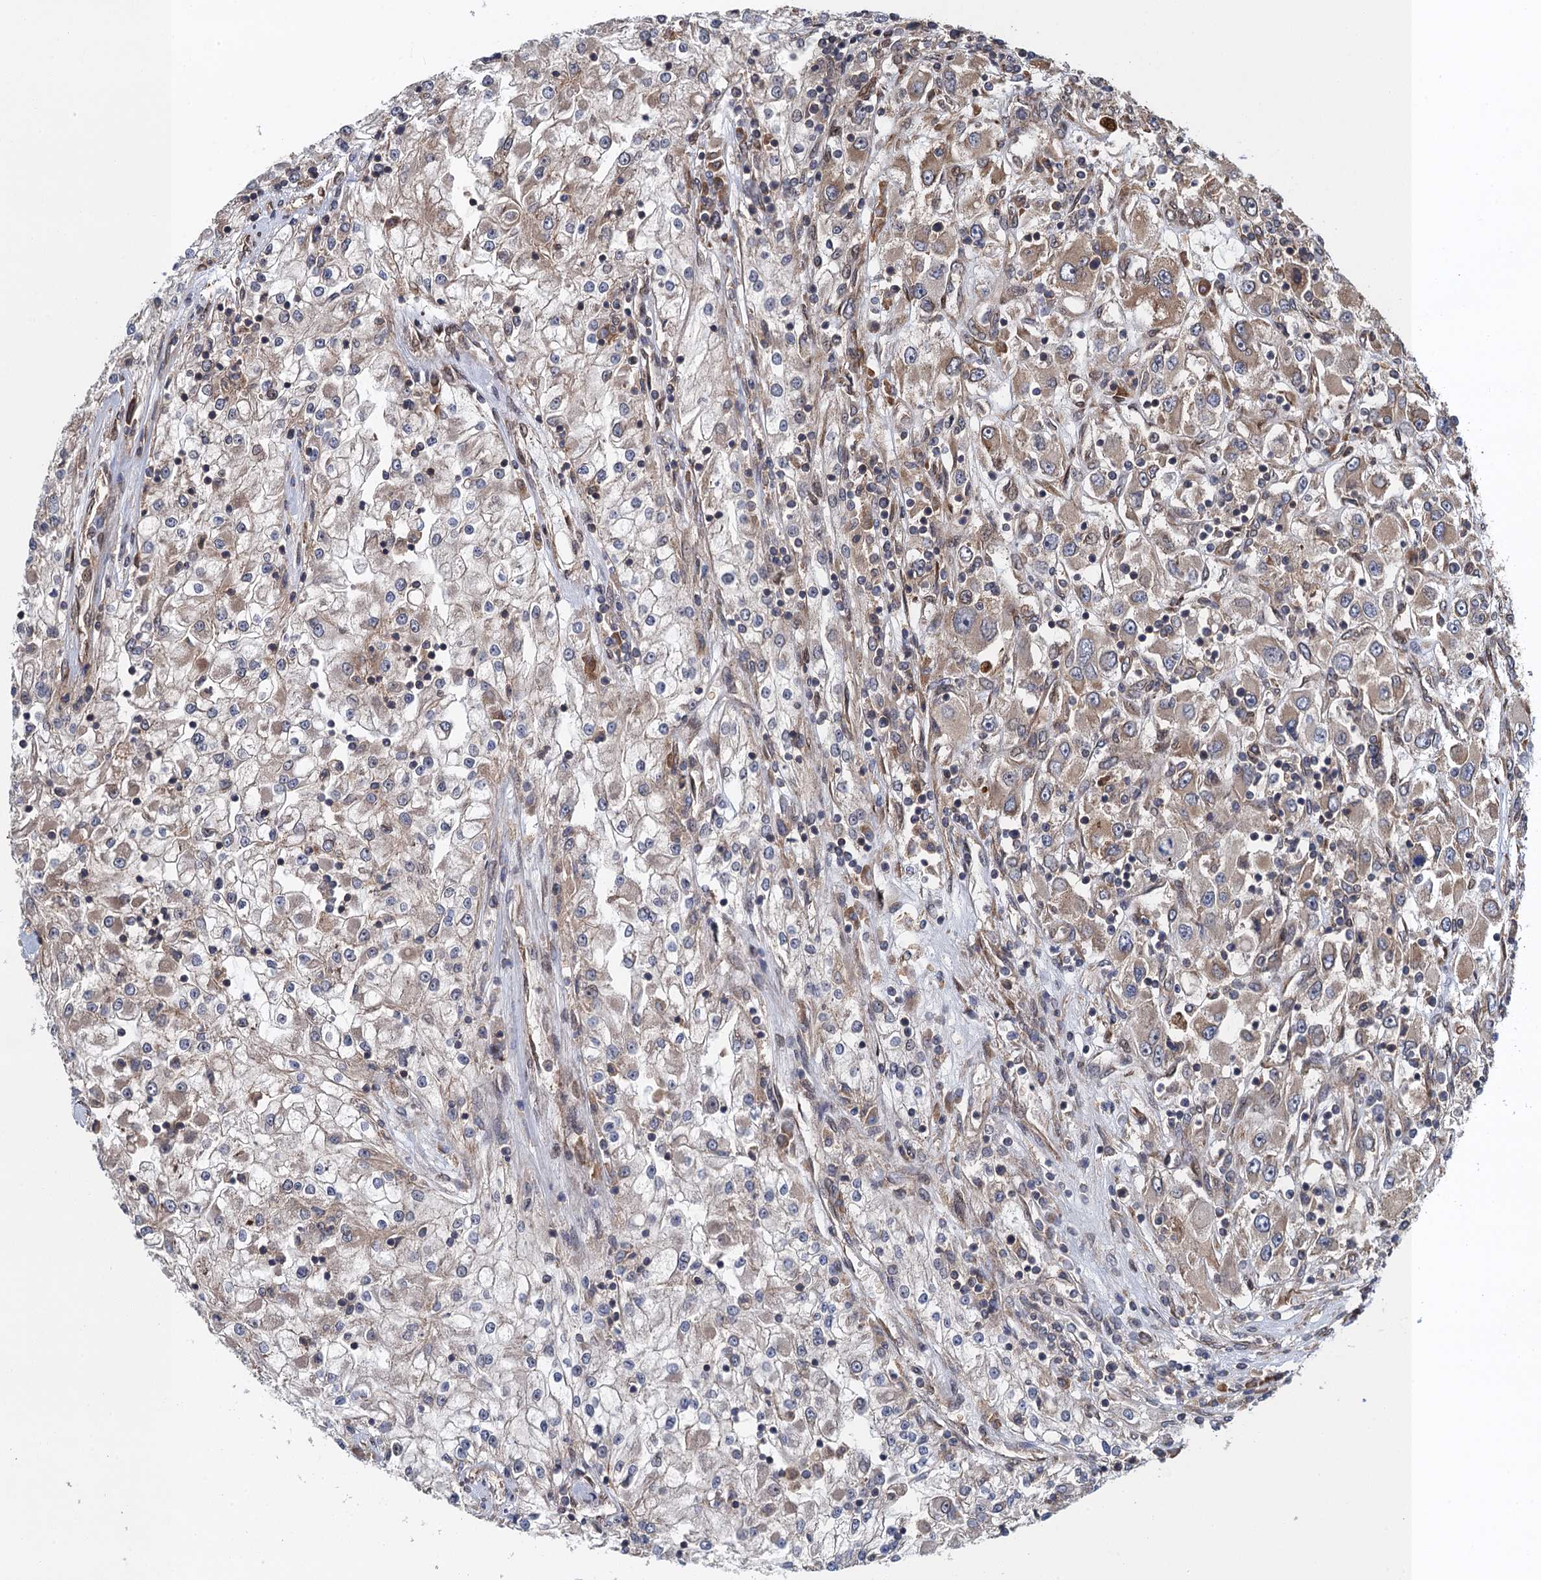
{"staining": {"intensity": "moderate", "quantity": "<25%", "location": "cytoplasmic/membranous"}, "tissue": "renal cancer", "cell_type": "Tumor cells", "image_type": "cancer", "snomed": [{"axis": "morphology", "description": "Adenocarcinoma, NOS"}, {"axis": "topography", "description": "Kidney"}], "caption": "Protein staining of renal cancer (adenocarcinoma) tissue demonstrates moderate cytoplasmic/membranous staining in approximately <25% of tumor cells.", "gene": "MDM1", "patient": {"sex": "female", "age": 52}}